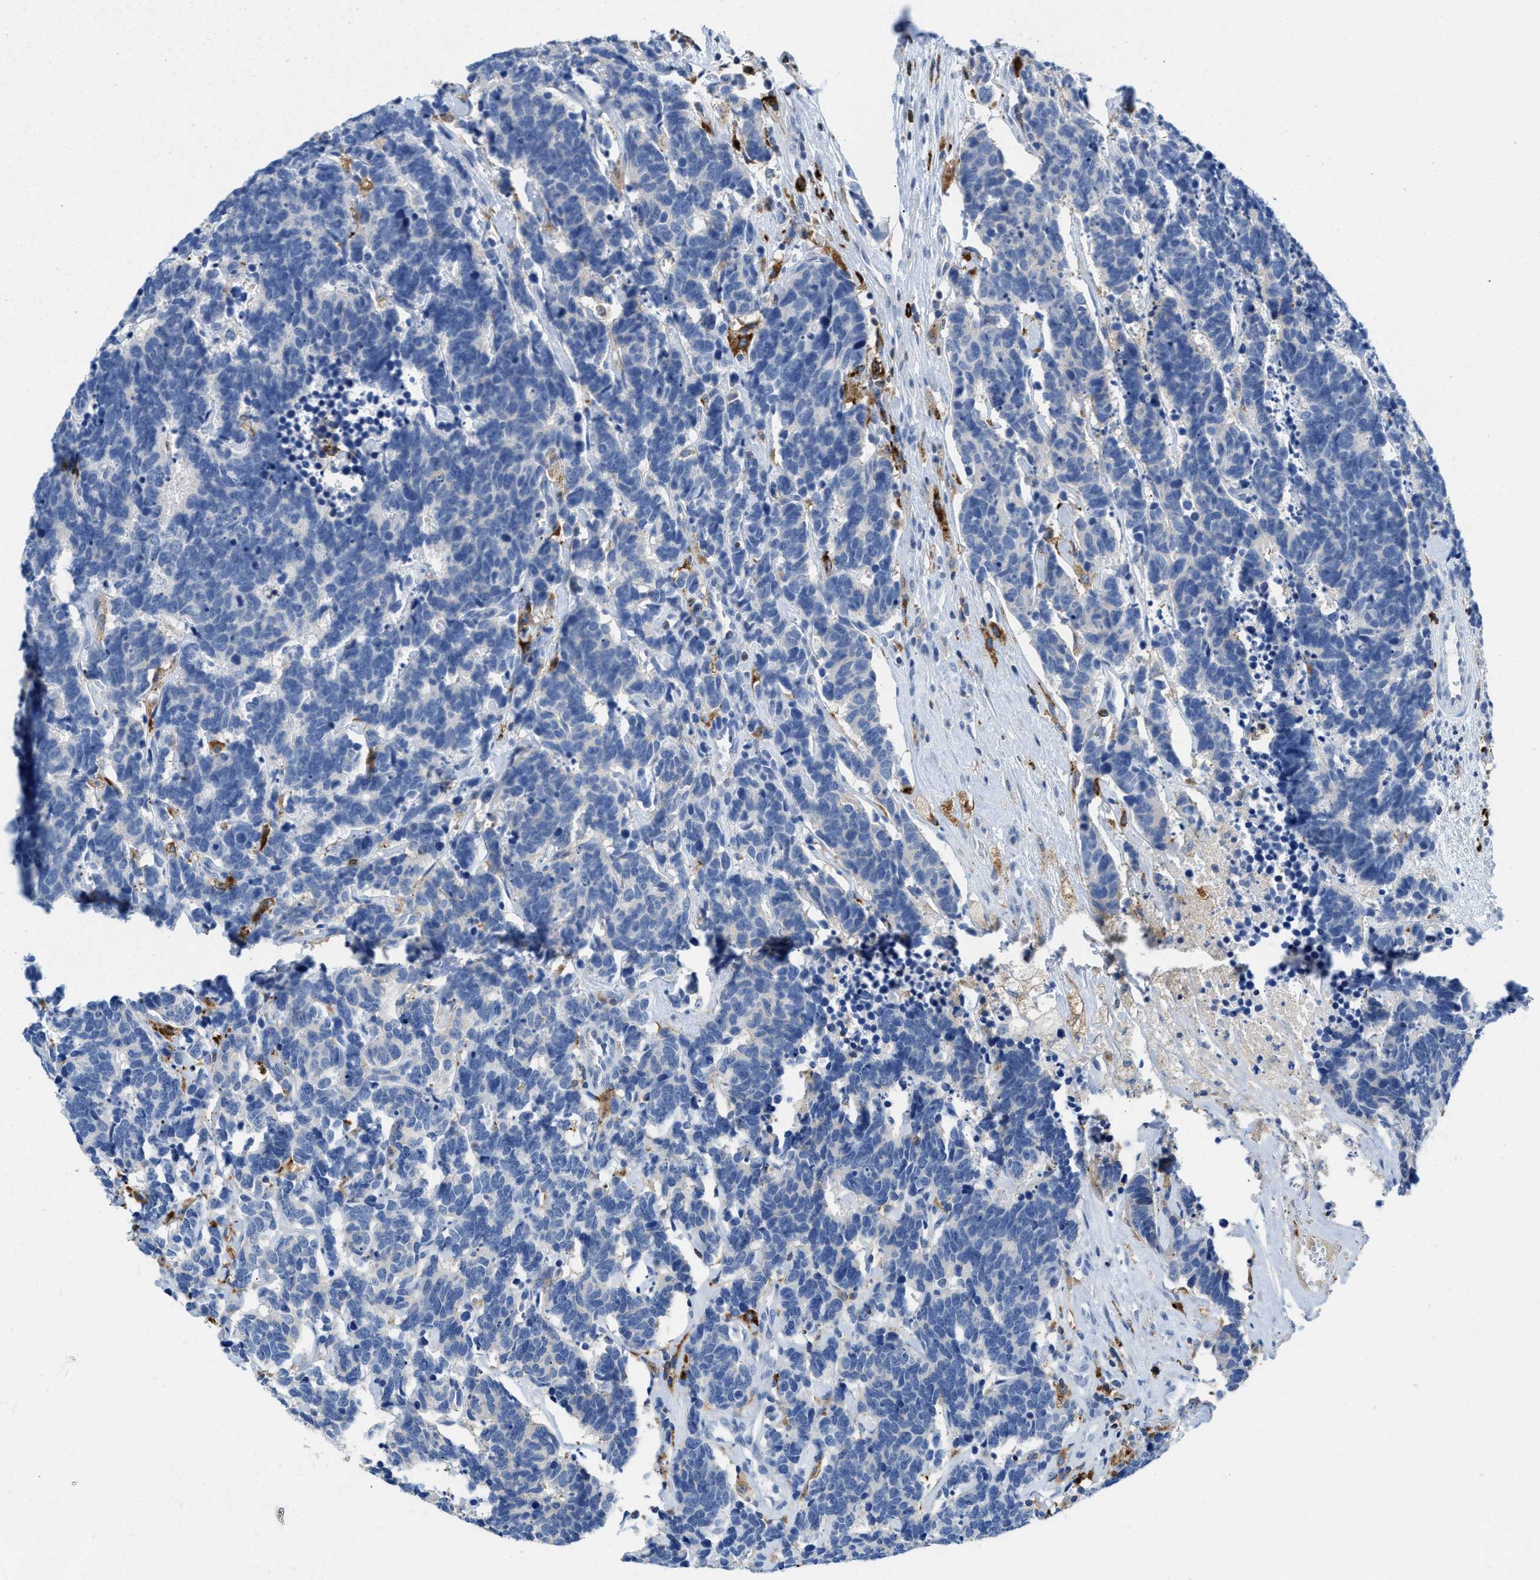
{"staining": {"intensity": "negative", "quantity": "none", "location": "none"}, "tissue": "carcinoid", "cell_type": "Tumor cells", "image_type": "cancer", "snomed": [{"axis": "morphology", "description": "Carcinoma, NOS"}, {"axis": "morphology", "description": "Carcinoid, malignant, NOS"}, {"axis": "topography", "description": "Urinary bladder"}], "caption": "Immunohistochemistry (IHC) micrograph of carcinoid (malignant) stained for a protein (brown), which reveals no expression in tumor cells.", "gene": "CD226", "patient": {"sex": "male", "age": 57}}